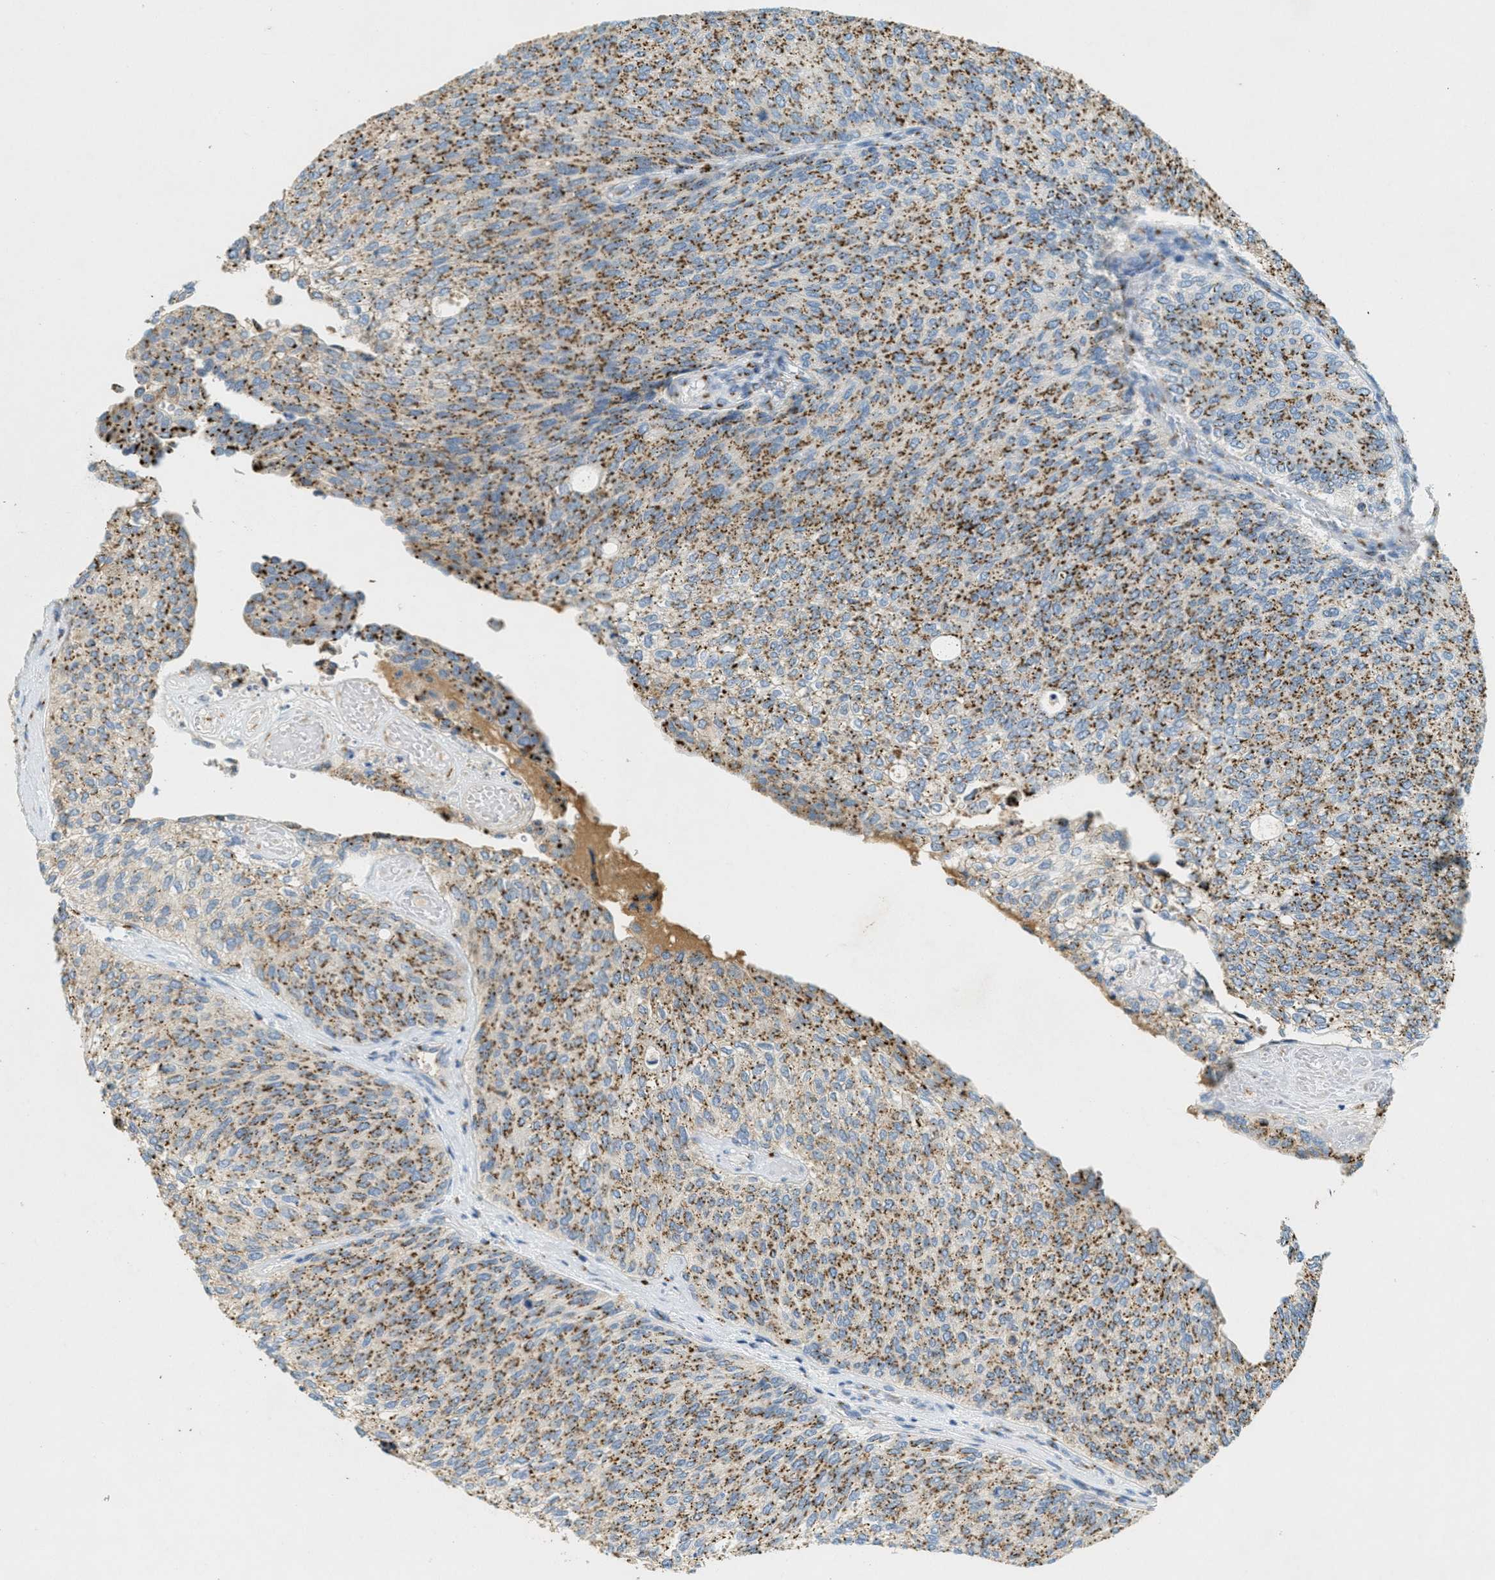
{"staining": {"intensity": "moderate", "quantity": ">75%", "location": "cytoplasmic/membranous"}, "tissue": "urothelial cancer", "cell_type": "Tumor cells", "image_type": "cancer", "snomed": [{"axis": "morphology", "description": "Urothelial carcinoma, Low grade"}, {"axis": "topography", "description": "Urinary bladder"}], "caption": "Human urothelial carcinoma (low-grade) stained with a protein marker displays moderate staining in tumor cells.", "gene": "ENTPD4", "patient": {"sex": "female", "age": 79}}